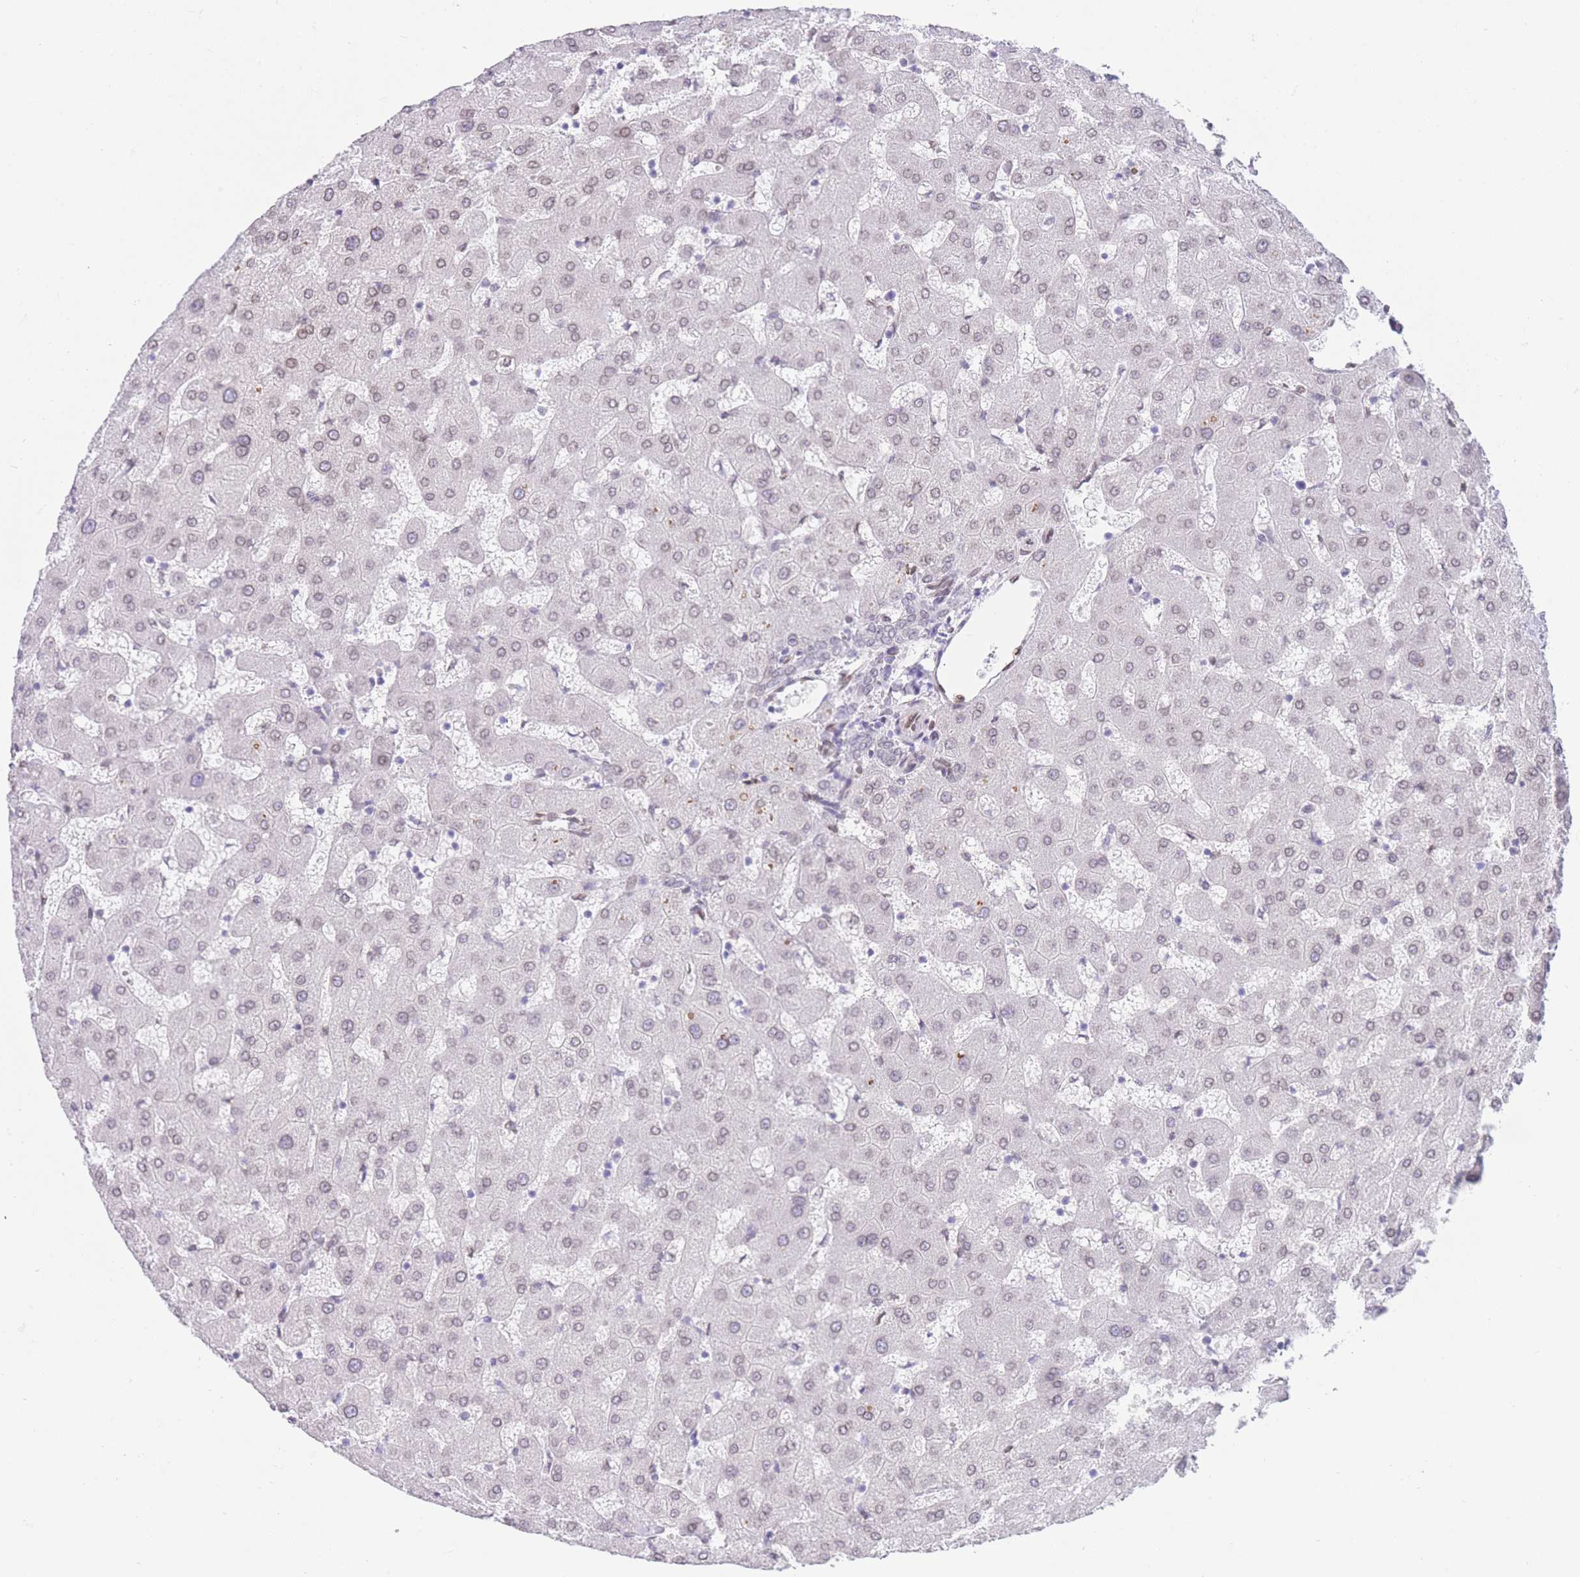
{"staining": {"intensity": "moderate", "quantity": "25%-75%", "location": "nuclear"}, "tissue": "liver", "cell_type": "Cholangiocytes", "image_type": "normal", "snomed": [{"axis": "morphology", "description": "Normal tissue, NOS"}, {"axis": "topography", "description": "Liver"}], "caption": "Protein expression analysis of normal liver shows moderate nuclear expression in approximately 25%-75% of cholangiocytes. The protein of interest is shown in brown color, while the nuclei are stained blue.", "gene": "OR10AD1", "patient": {"sex": "female", "age": 63}}